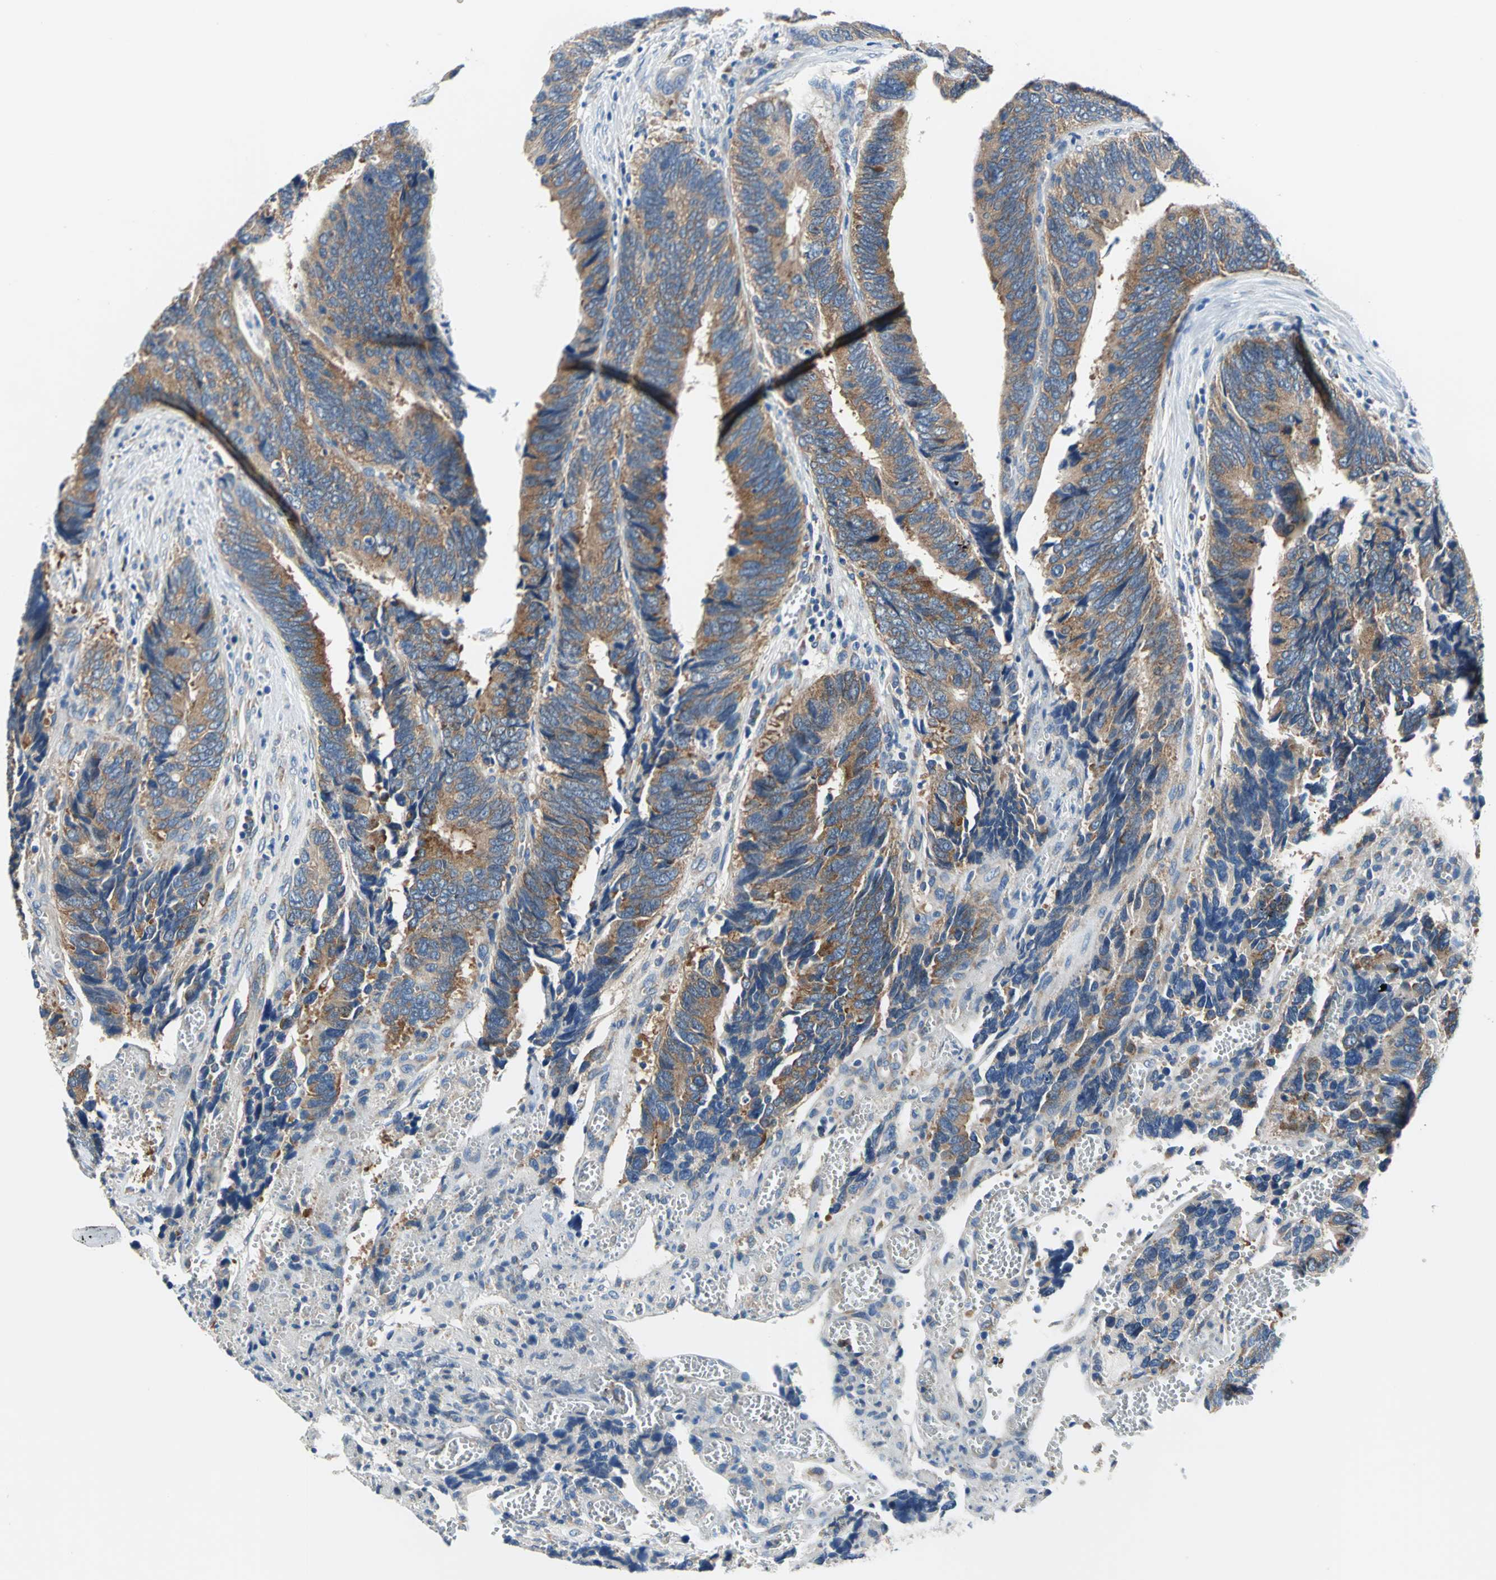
{"staining": {"intensity": "strong", "quantity": ">75%", "location": "cytoplasmic/membranous"}, "tissue": "colorectal cancer", "cell_type": "Tumor cells", "image_type": "cancer", "snomed": [{"axis": "morphology", "description": "Adenocarcinoma, NOS"}, {"axis": "topography", "description": "Colon"}], "caption": "Immunohistochemistry image of neoplastic tissue: colorectal cancer (adenocarcinoma) stained using immunohistochemistry displays high levels of strong protein expression localized specifically in the cytoplasmic/membranous of tumor cells, appearing as a cytoplasmic/membranous brown color.", "gene": "TRIM25", "patient": {"sex": "male", "age": 72}}